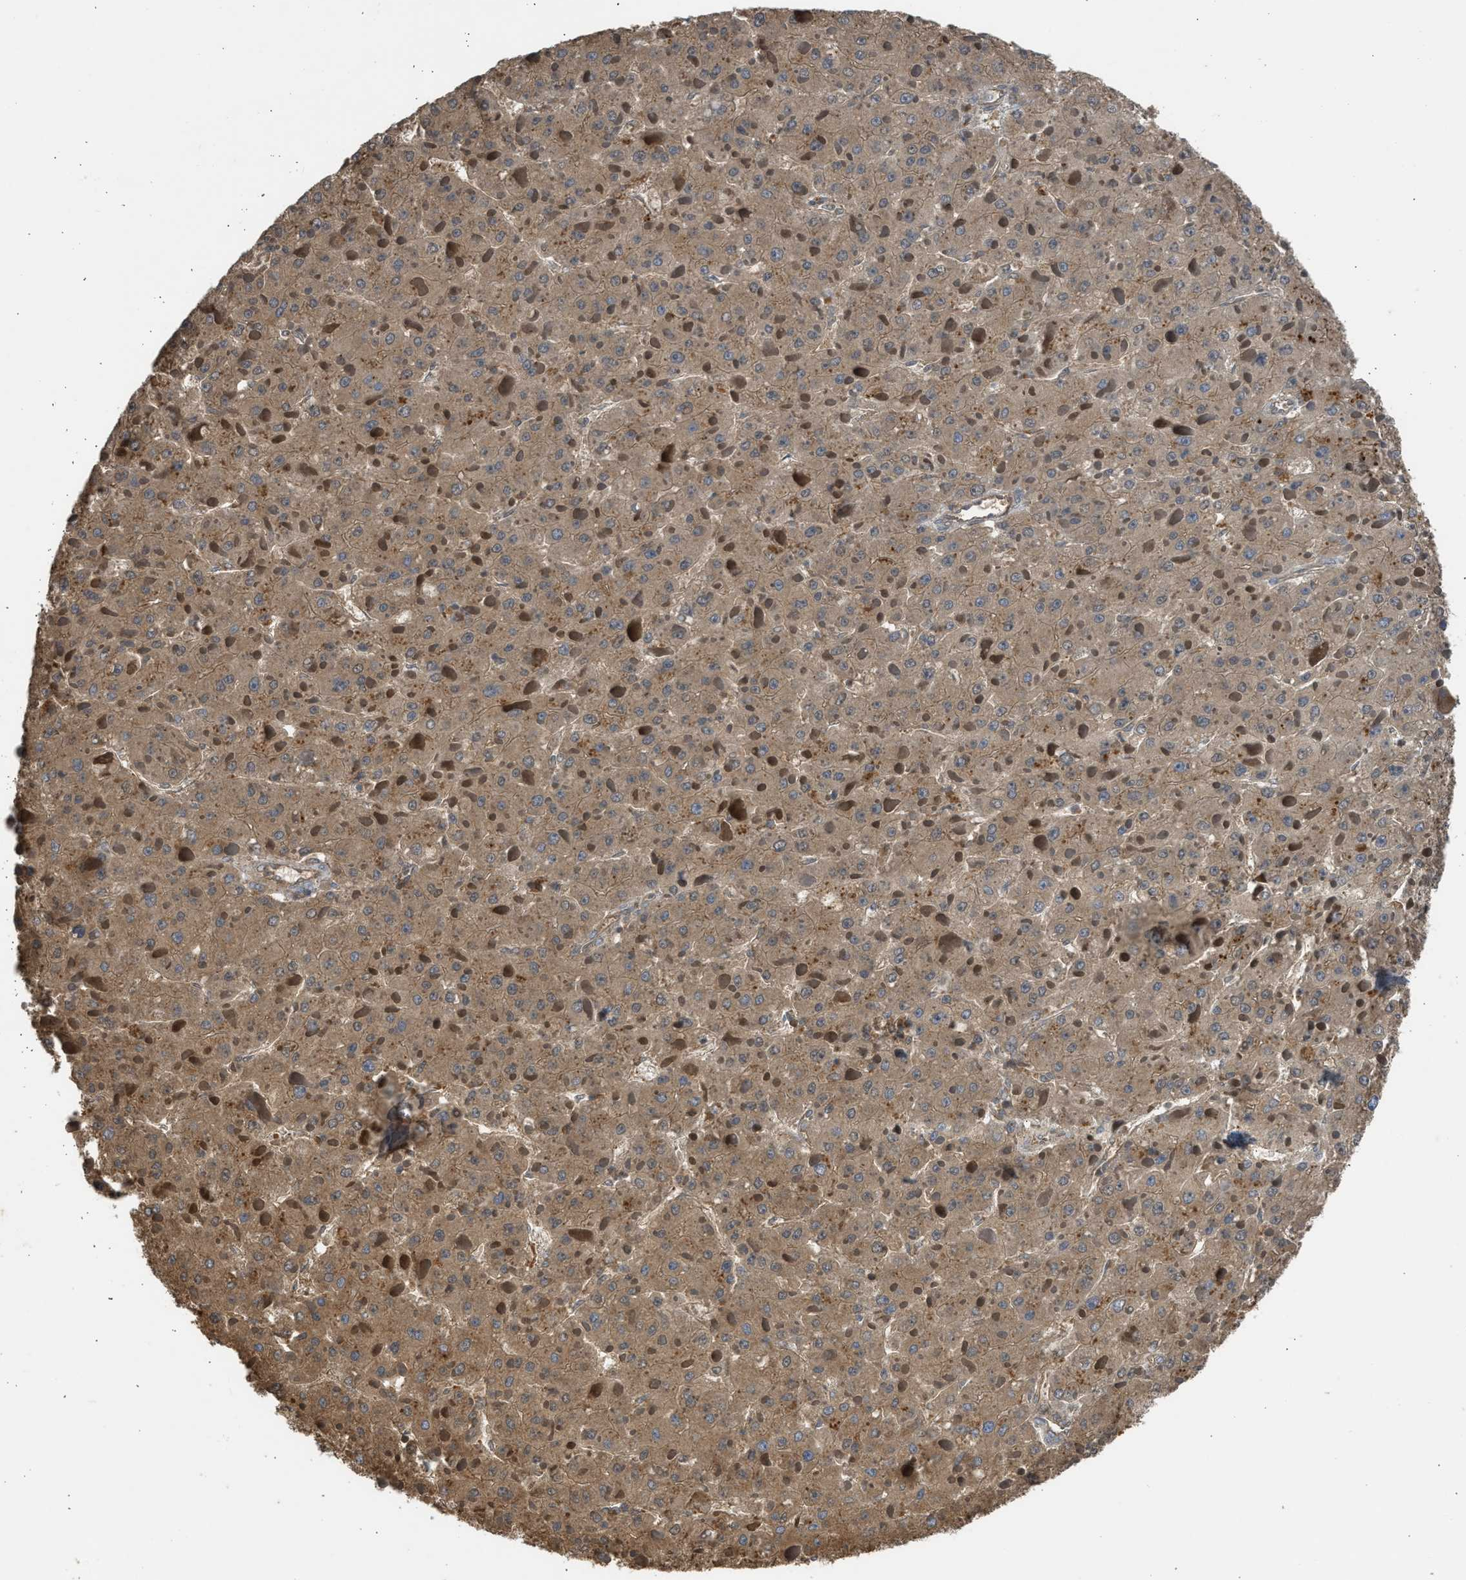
{"staining": {"intensity": "moderate", "quantity": ">75%", "location": "cytoplasmic/membranous"}, "tissue": "liver cancer", "cell_type": "Tumor cells", "image_type": "cancer", "snomed": [{"axis": "morphology", "description": "Carcinoma, Hepatocellular, NOS"}, {"axis": "topography", "description": "Liver"}], "caption": "Liver cancer (hepatocellular carcinoma) stained for a protein demonstrates moderate cytoplasmic/membranous positivity in tumor cells.", "gene": "CYP1A1", "patient": {"sex": "female", "age": 73}}